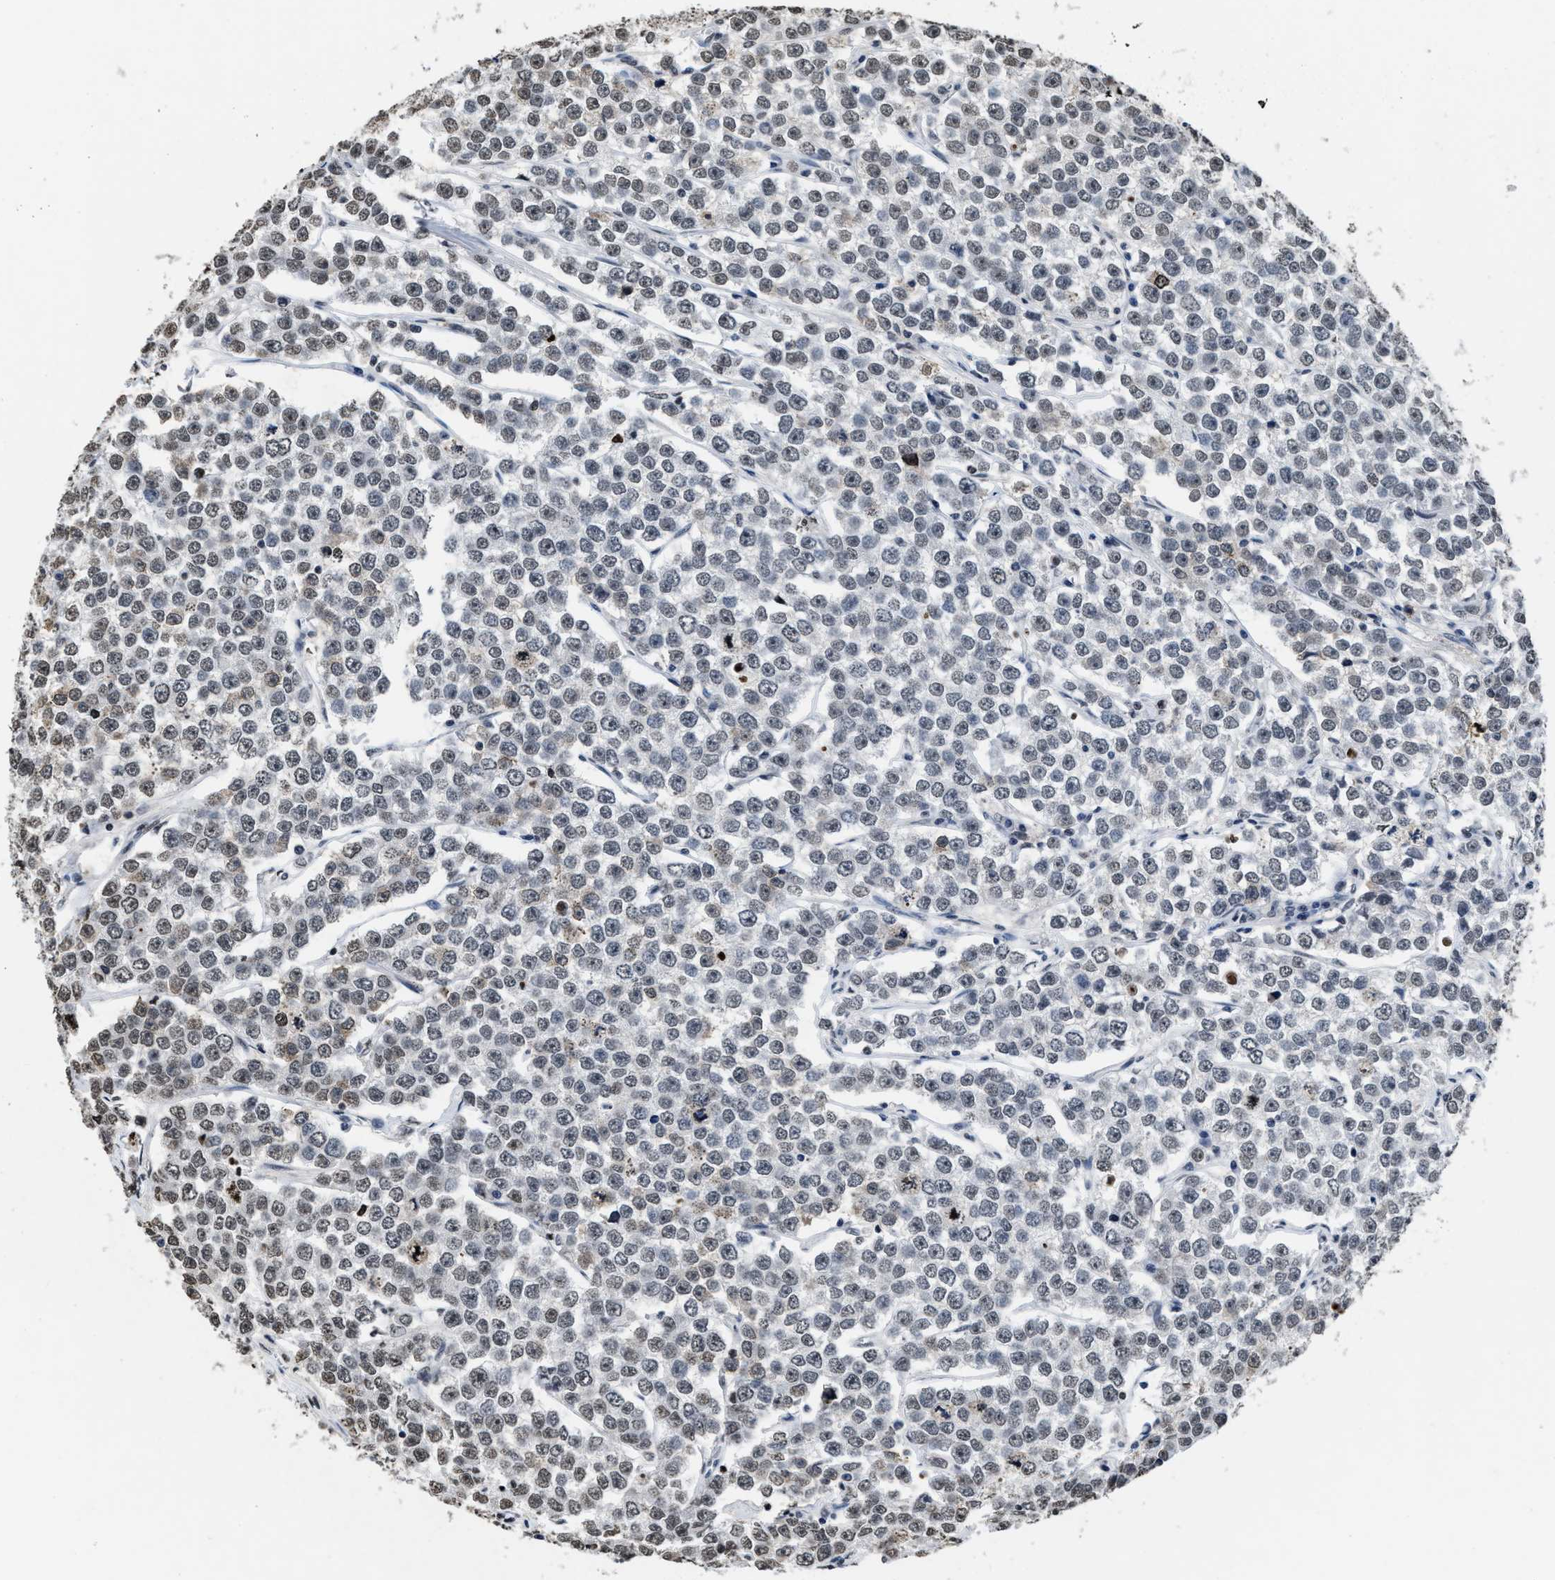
{"staining": {"intensity": "weak", "quantity": "<25%", "location": "nuclear"}, "tissue": "testis cancer", "cell_type": "Tumor cells", "image_type": "cancer", "snomed": [{"axis": "morphology", "description": "Seminoma, NOS"}, {"axis": "morphology", "description": "Carcinoma, Embryonal, NOS"}, {"axis": "topography", "description": "Testis"}], "caption": "DAB (3,3'-diaminobenzidine) immunohistochemical staining of seminoma (testis) shows no significant positivity in tumor cells.", "gene": "SUPT16H", "patient": {"sex": "male", "age": 52}}